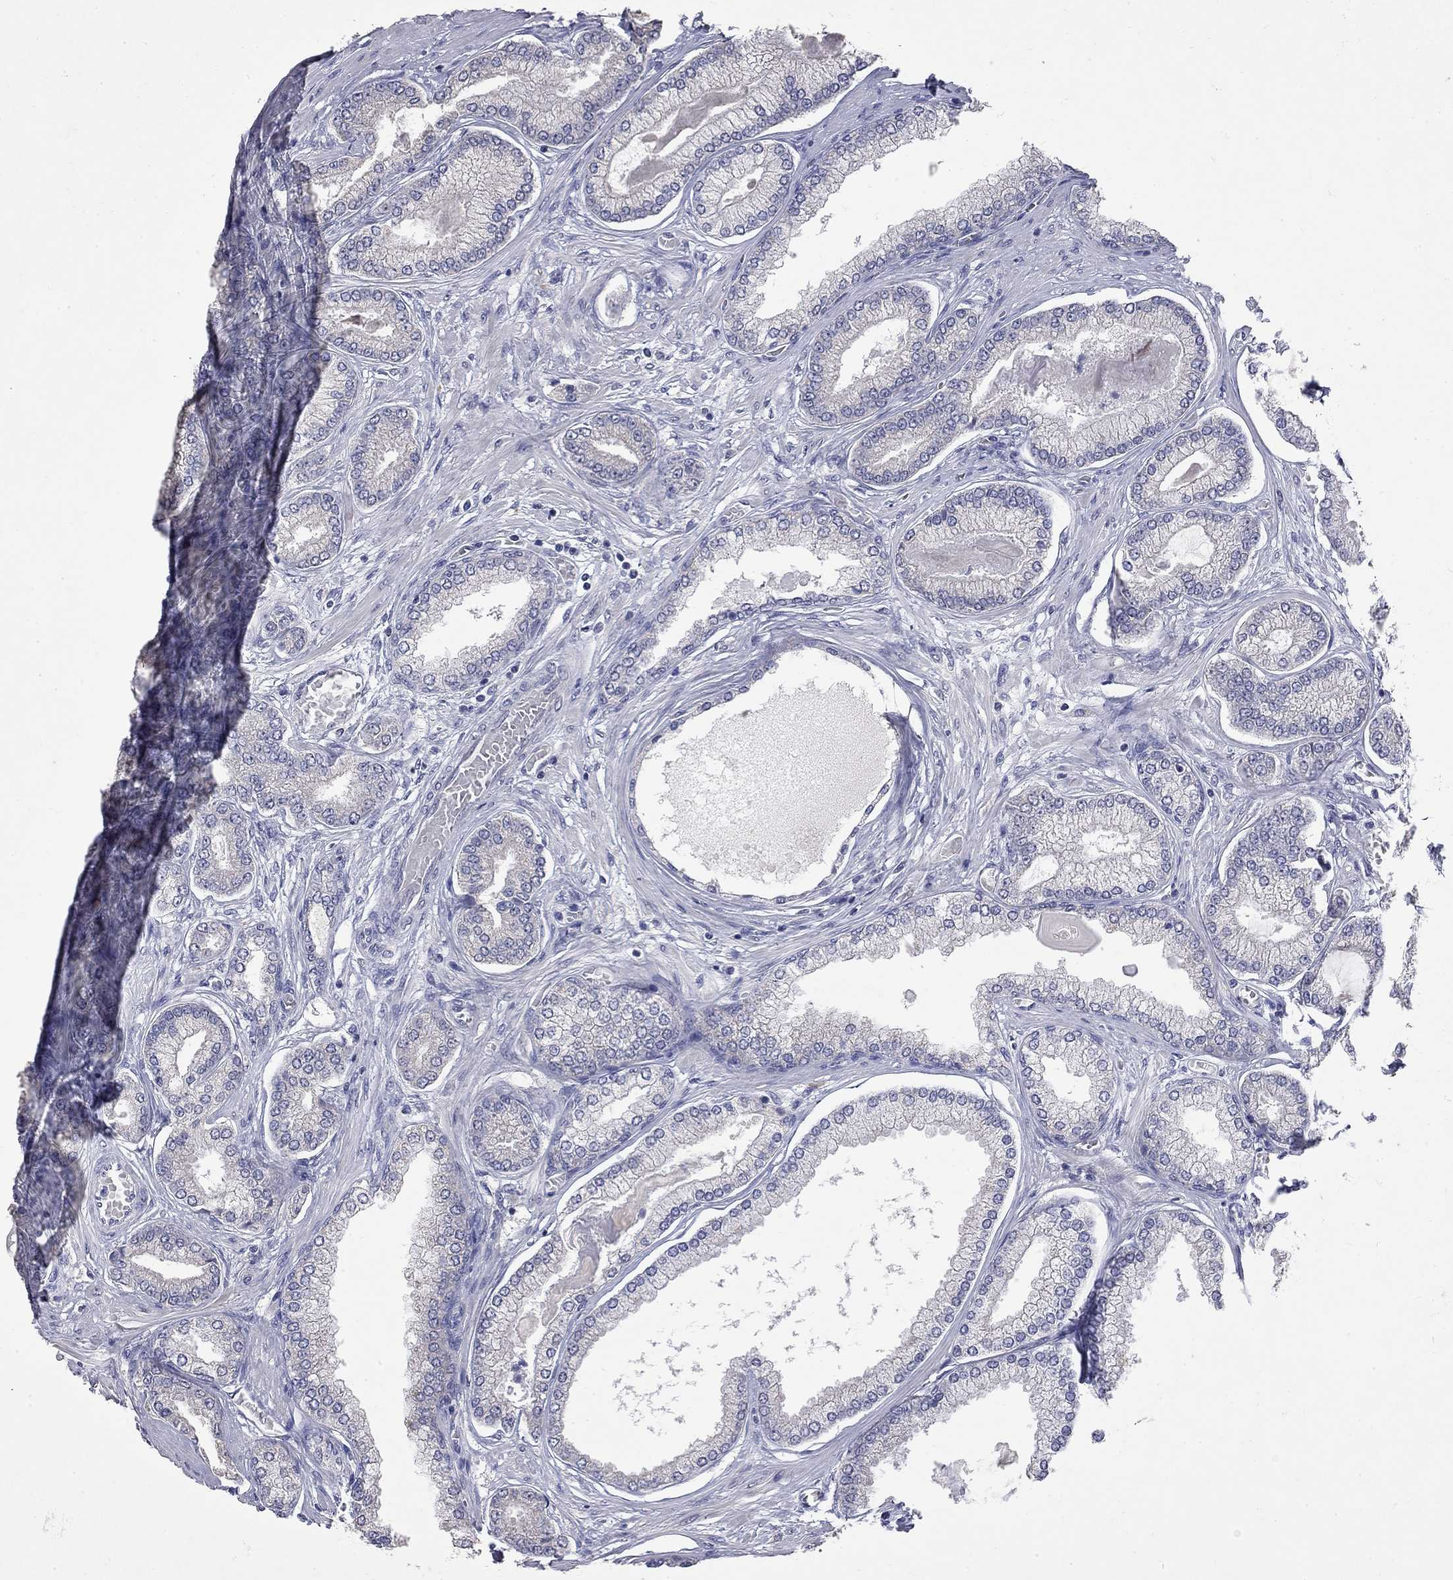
{"staining": {"intensity": "negative", "quantity": "none", "location": "none"}, "tissue": "prostate cancer", "cell_type": "Tumor cells", "image_type": "cancer", "snomed": [{"axis": "morphology", "description": "Adenocarcinoma, Low grade"}, {"axis": "topography", "description": "Prostate"}], "caption": "Tumor cells show no significant protein staining in prostate cancer (low-grade adenocarcinoma).", "gene": "NOS2", "patient": {"sex": "male", "age": 57}}